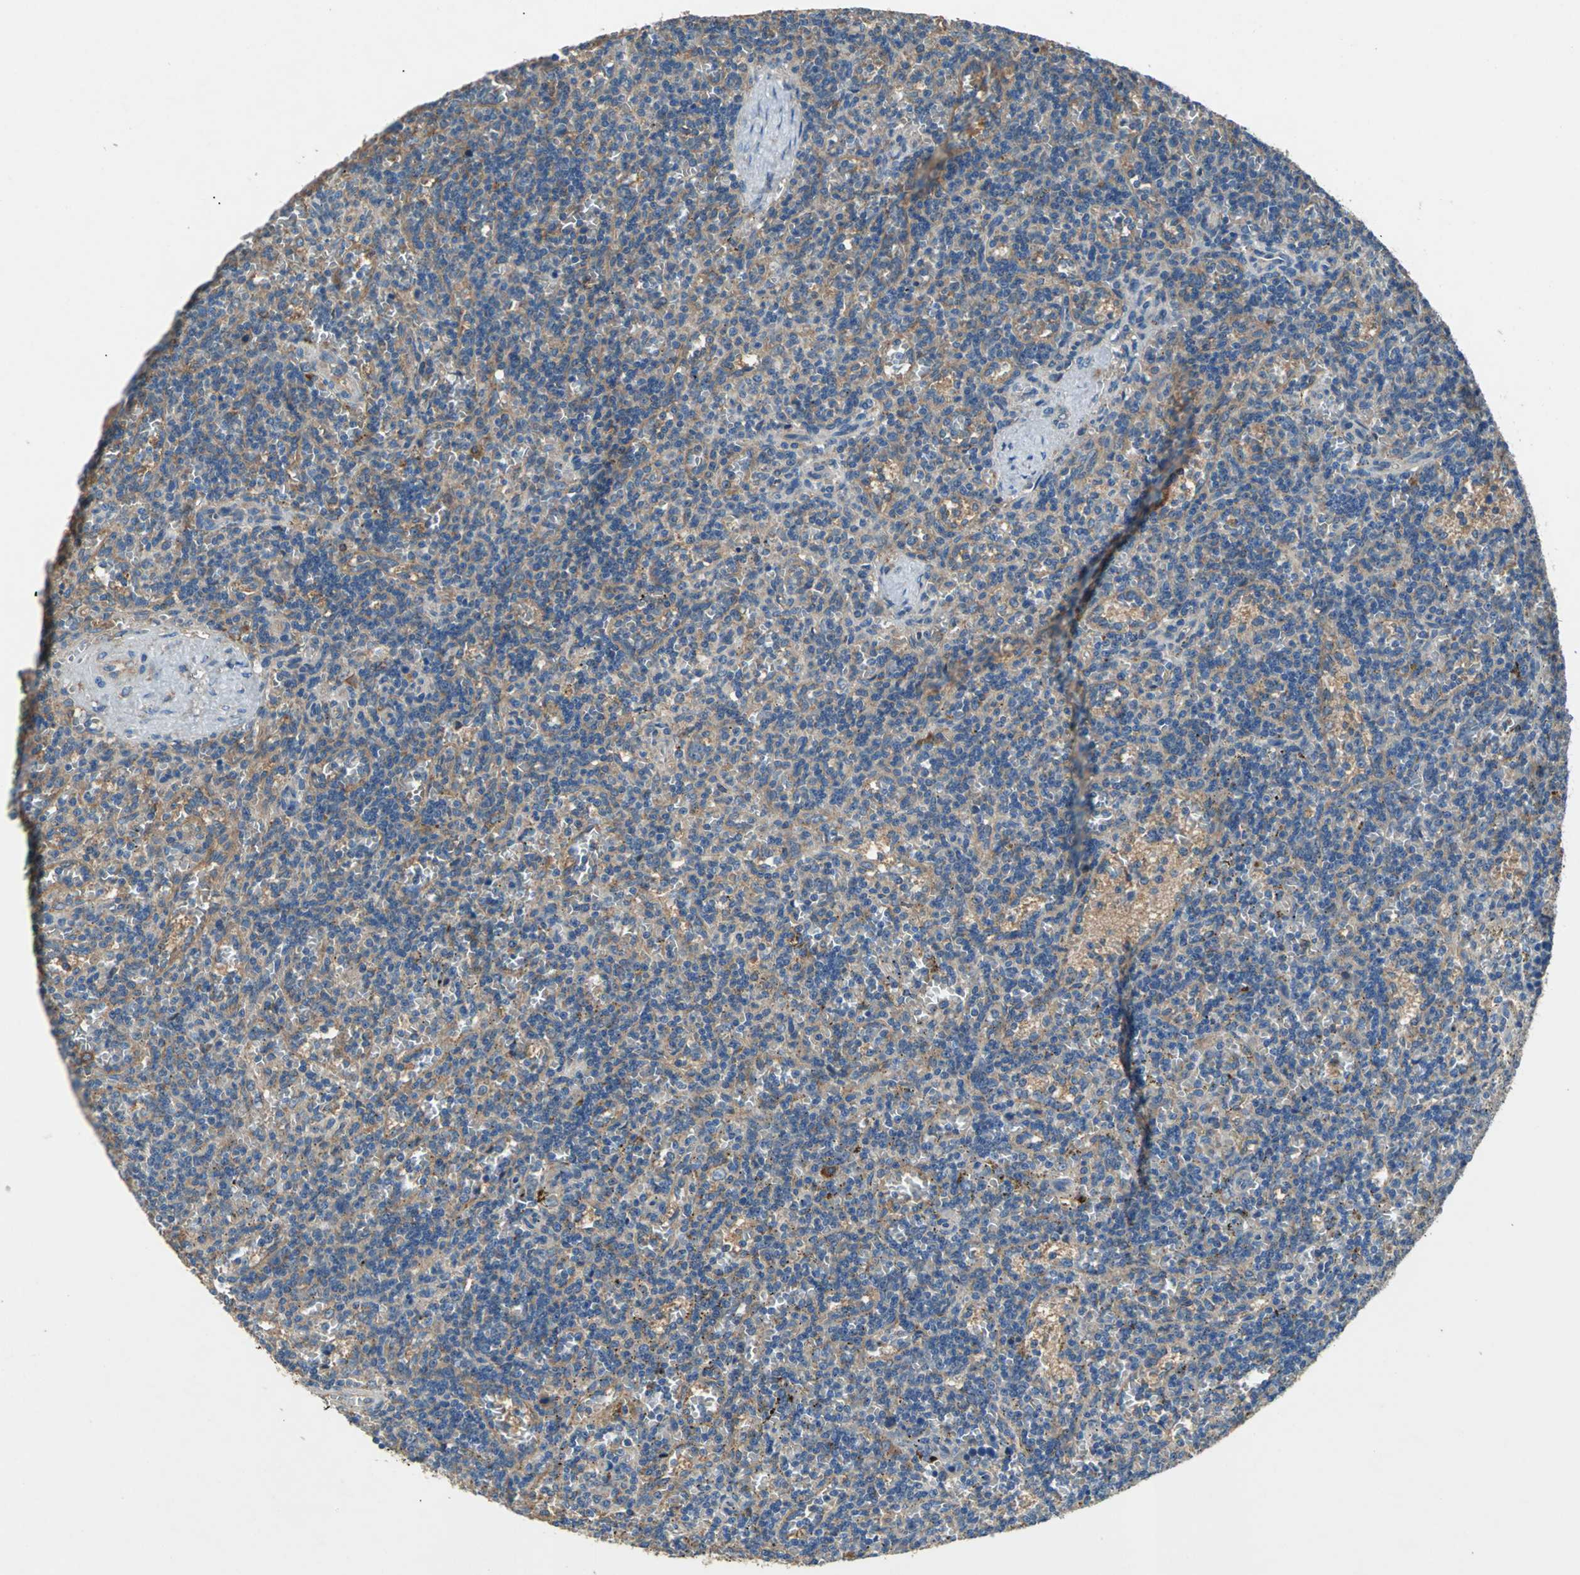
{"staining": {"intensity": "moderate", "quantity": ">75%", "location": "cytoplasmic/membranous"}, "tissue": "lymphoma", "cell_type": "Tumor cells", "image_type": "cancer", "snomed": [{"axis": "morphology", "description": "Malignant lymphoma, non-Hodgkin's type, Low grade"}, {"axis": "topography", "description": "Spleen"}], "caption": "DAB immunohistochemical staining of human malignant lymphoma, non-Hodgkin's type (low-grade) exhibits moderate cytoplasmic/membranous protein positivity in approximately >75% of tumor cells.", "gene": "HEPH", "patient": {"sex": "male", "age": 73}}